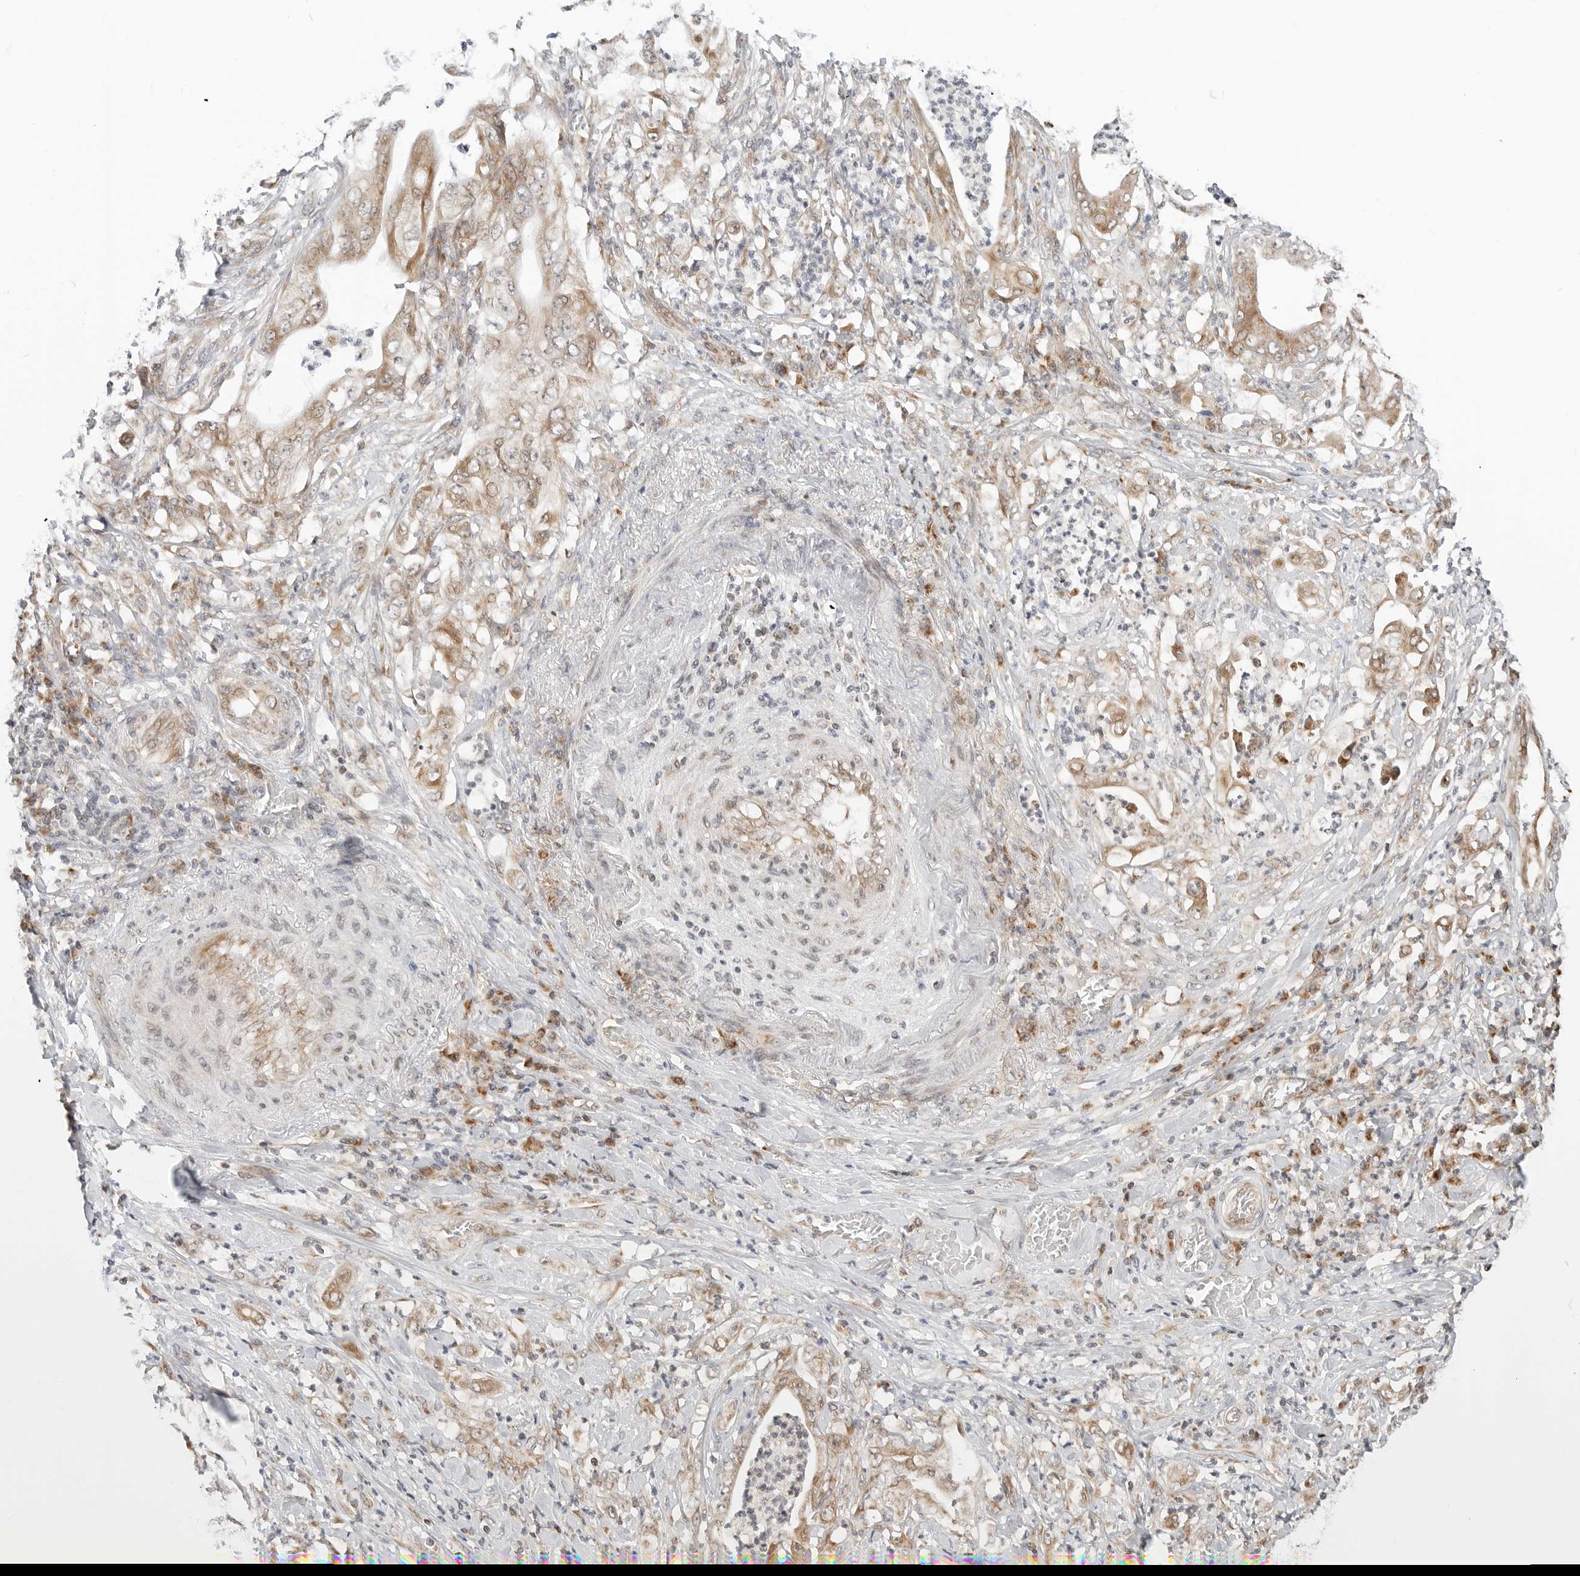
{"staining": {"intensity": "moderate", "quantity": ">75%", "location": "cytoplasmic/membranous"}, "tissue": "stomach cancer", "cell_type": "Tumor cells", "image_type": "cancer", "snomed": [{"axis": "morphology", "description": "Adenocarcinoma, NOS"}, {"axis": "topography", "description": "Stomach"}], "caption": "Immunohistochemistry (IHC) histopathology image of neoplastic tissue: adenocarcinoma (stomach) stained using immunohistochemistry demonstrates medium levels of moderate protein expression localized specifically in the cytoplasmic/membranous of tumor cells, appearing as a cytoplasmic/membranous brown color.", "gene": "POLR3GL", "patient": {"sex": "female", "age": 73}}